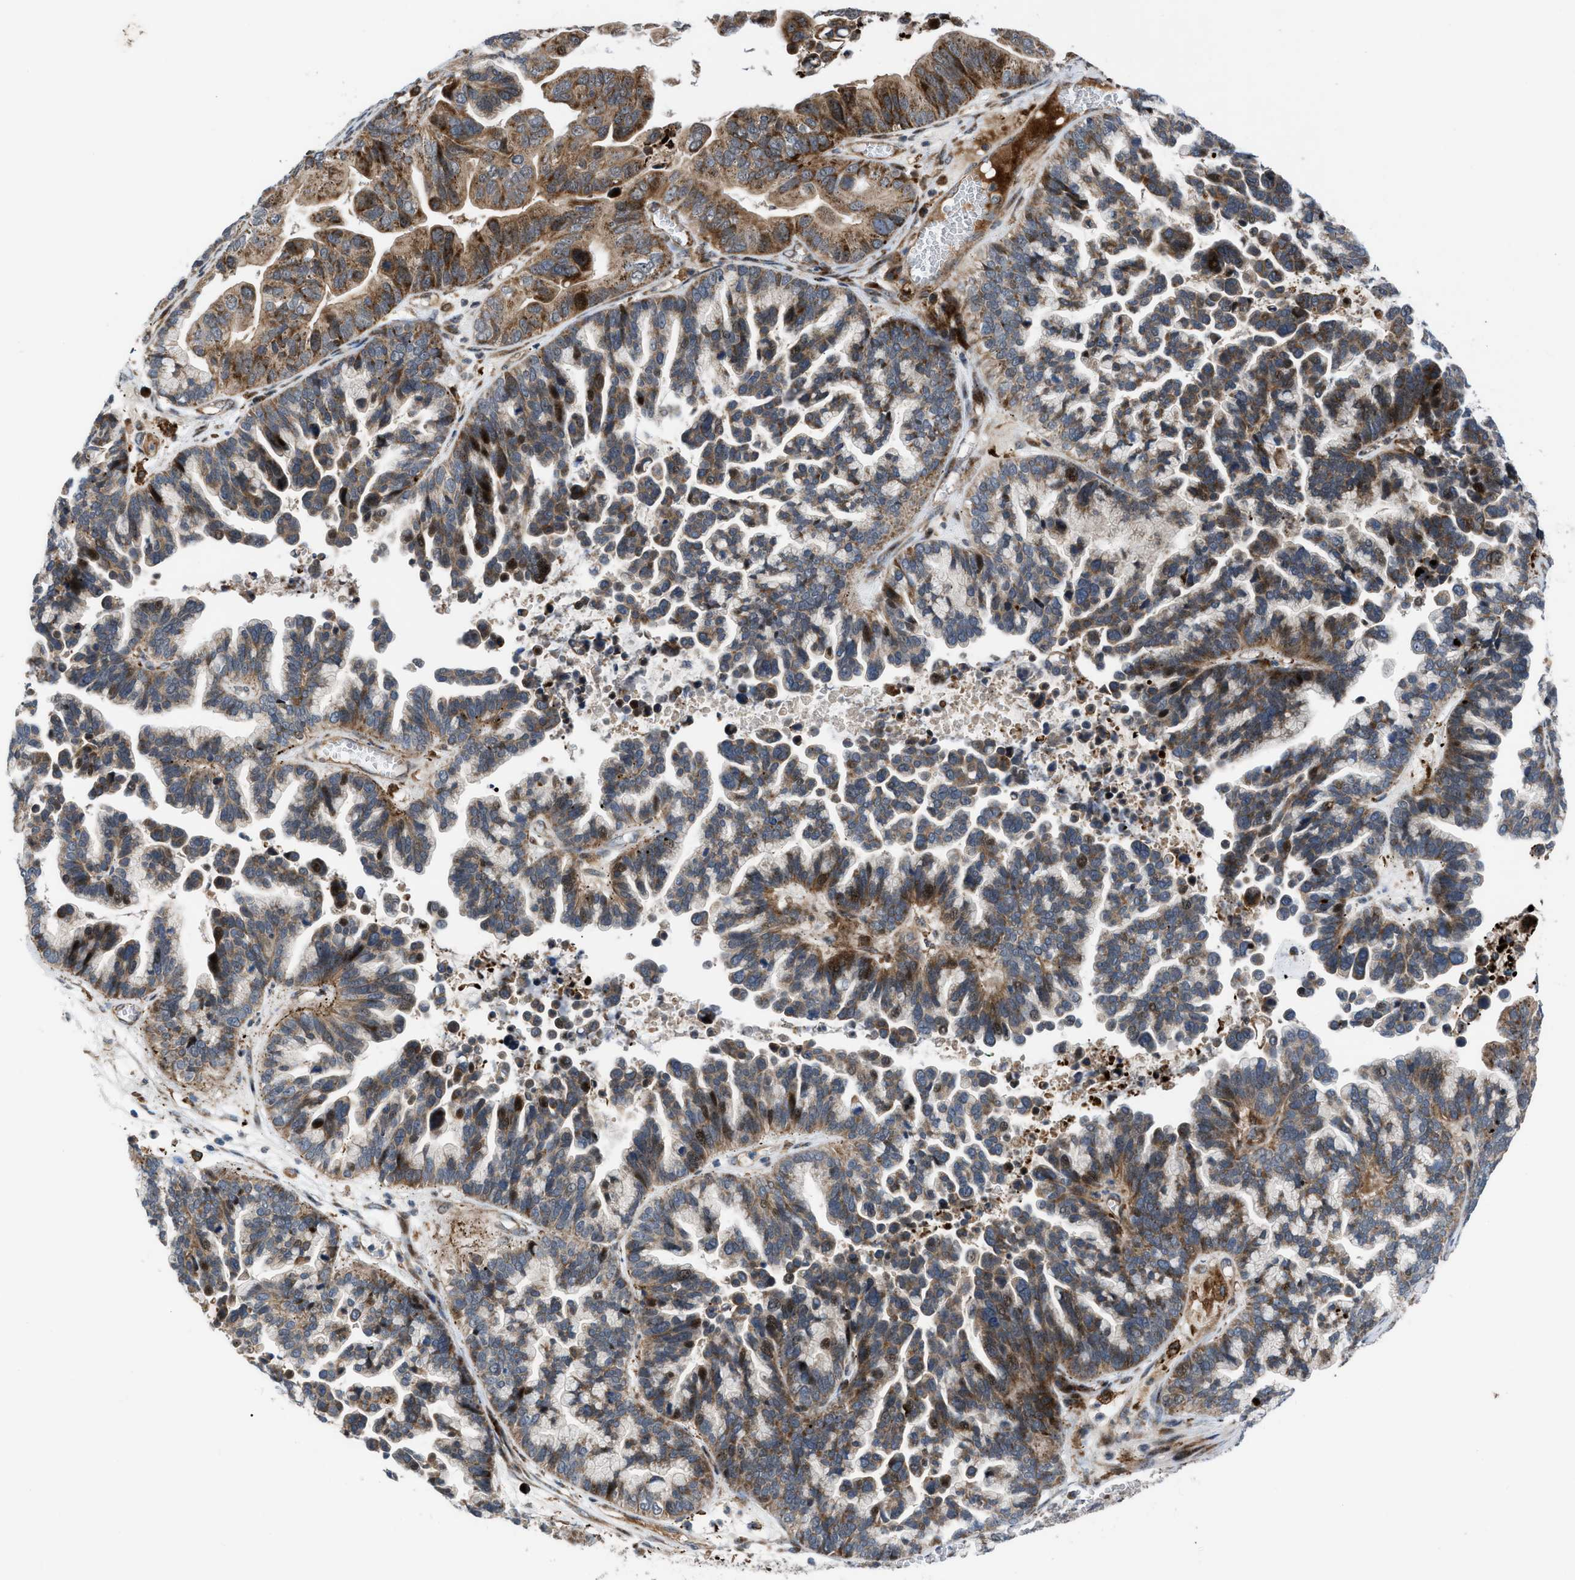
{"staining": {"intensity": "moderate", "quantity": ">75%", "location": "cytoplasmic/membranous"}, "tissue": "ovarian cancer", "cell_type": "Tumor cells", "image_type": "cancer", "snomed": [{"axis": "morphology", "description": "Cystadenocarcinoma, serous, NOS"}, {"axis": "topography", "description": "Ovary"}], "caption": "Human serous cystadenocarcinoma (ovarian) stained with a brown dye shows moderate cytoplasmic/membranous positive expression in about >75% of tumor cells.", "gene": "AP3M2", "patient": {"sex": "female", "age": 56}}